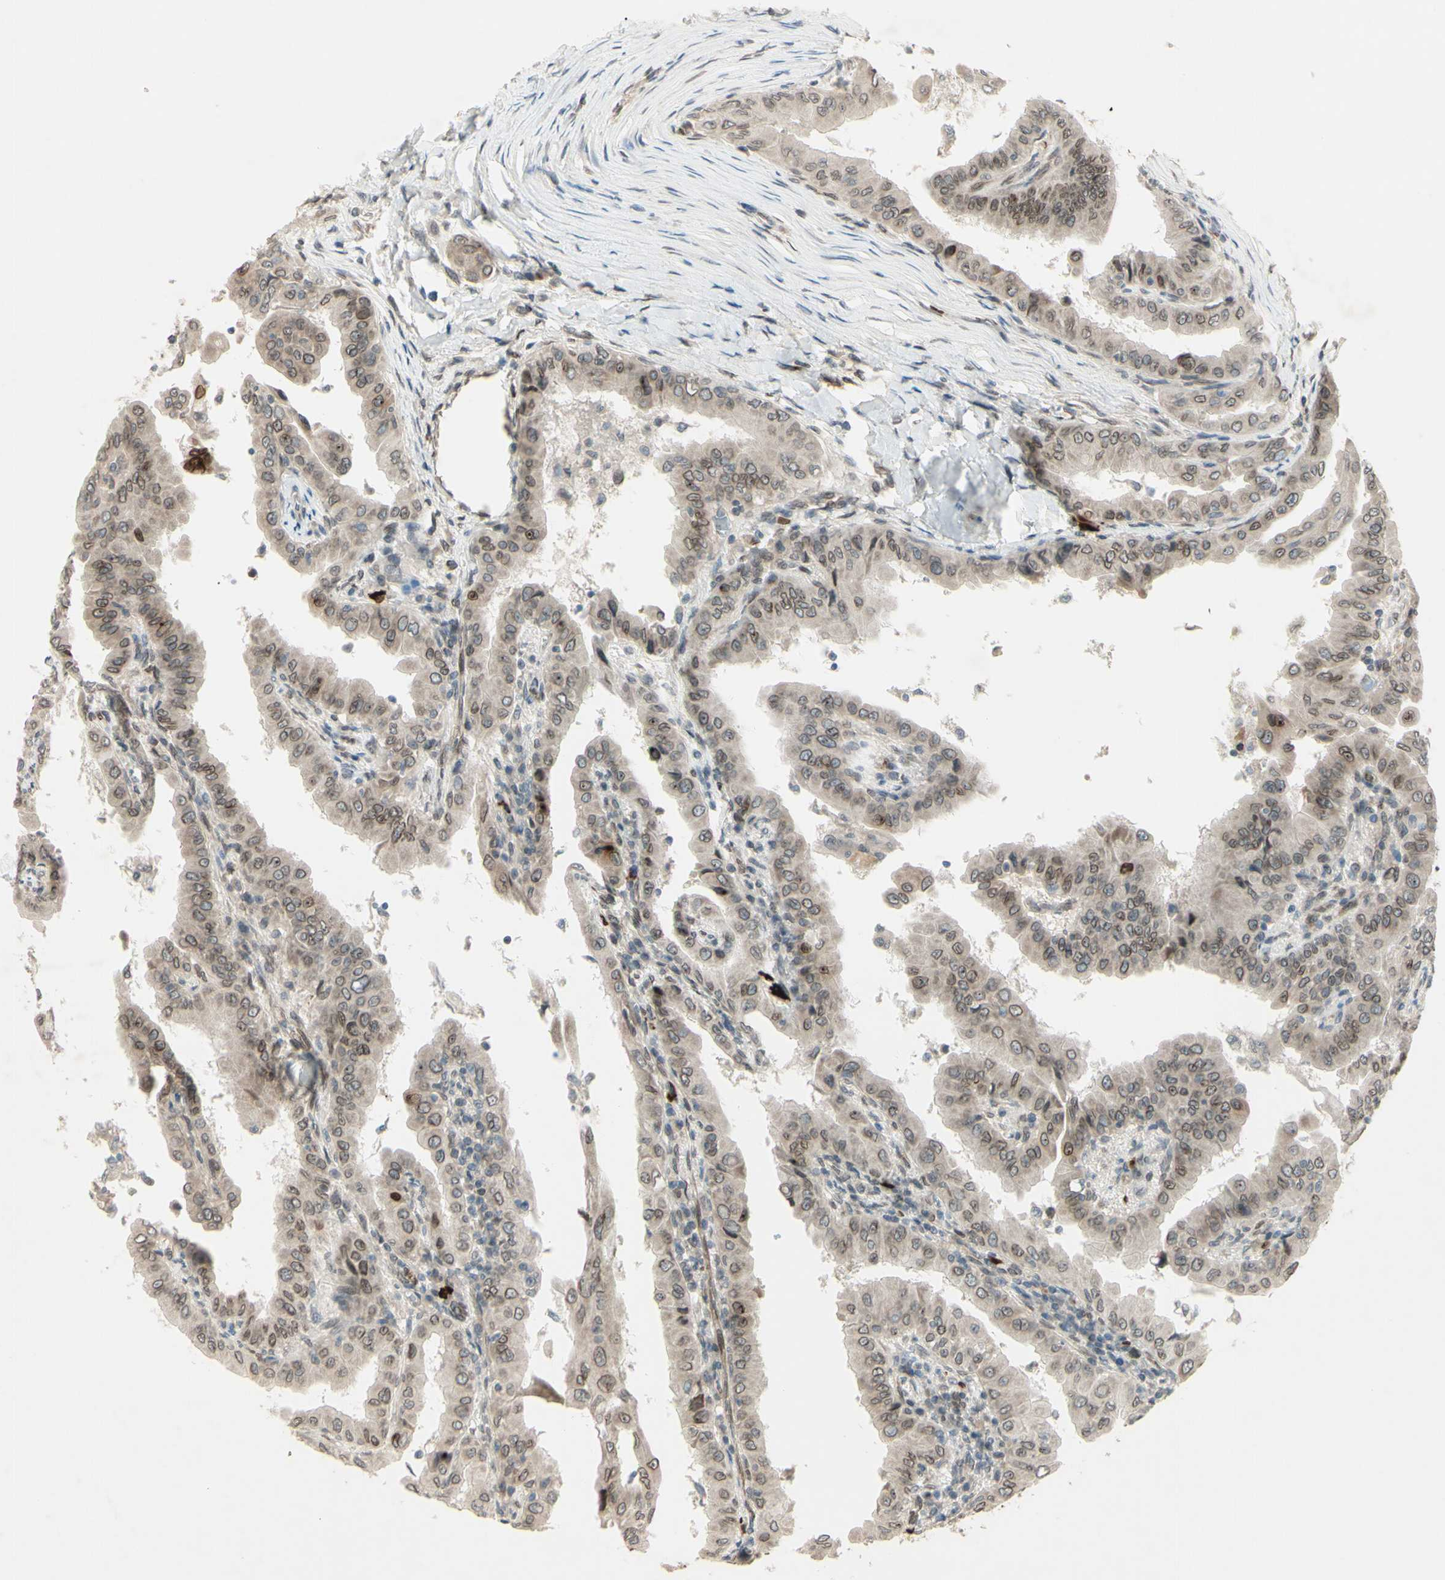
{"staining": {"intensity": "weak", "quantity": ">75%", "location": "cytoplasmic/membranous,nuclear"}, "tissue": "thyroid cancer", "cell_type": "Tumor cells", "image_type": "cancer", "snomed": [{"axis": "morphology", "description": "Papillary adenocarcinoma, NOS"}, {"axis": "topography", "description": "Thyroid gland"}], "caption": "Protein staining reveals weak cytoplasmic/membranous and nuclear staining in approximately >75% of tumor cells in papillary adenocarcinoma (thyroid).", "gene": "MLF2", "patient": {"sex": "male", "age": 33}}